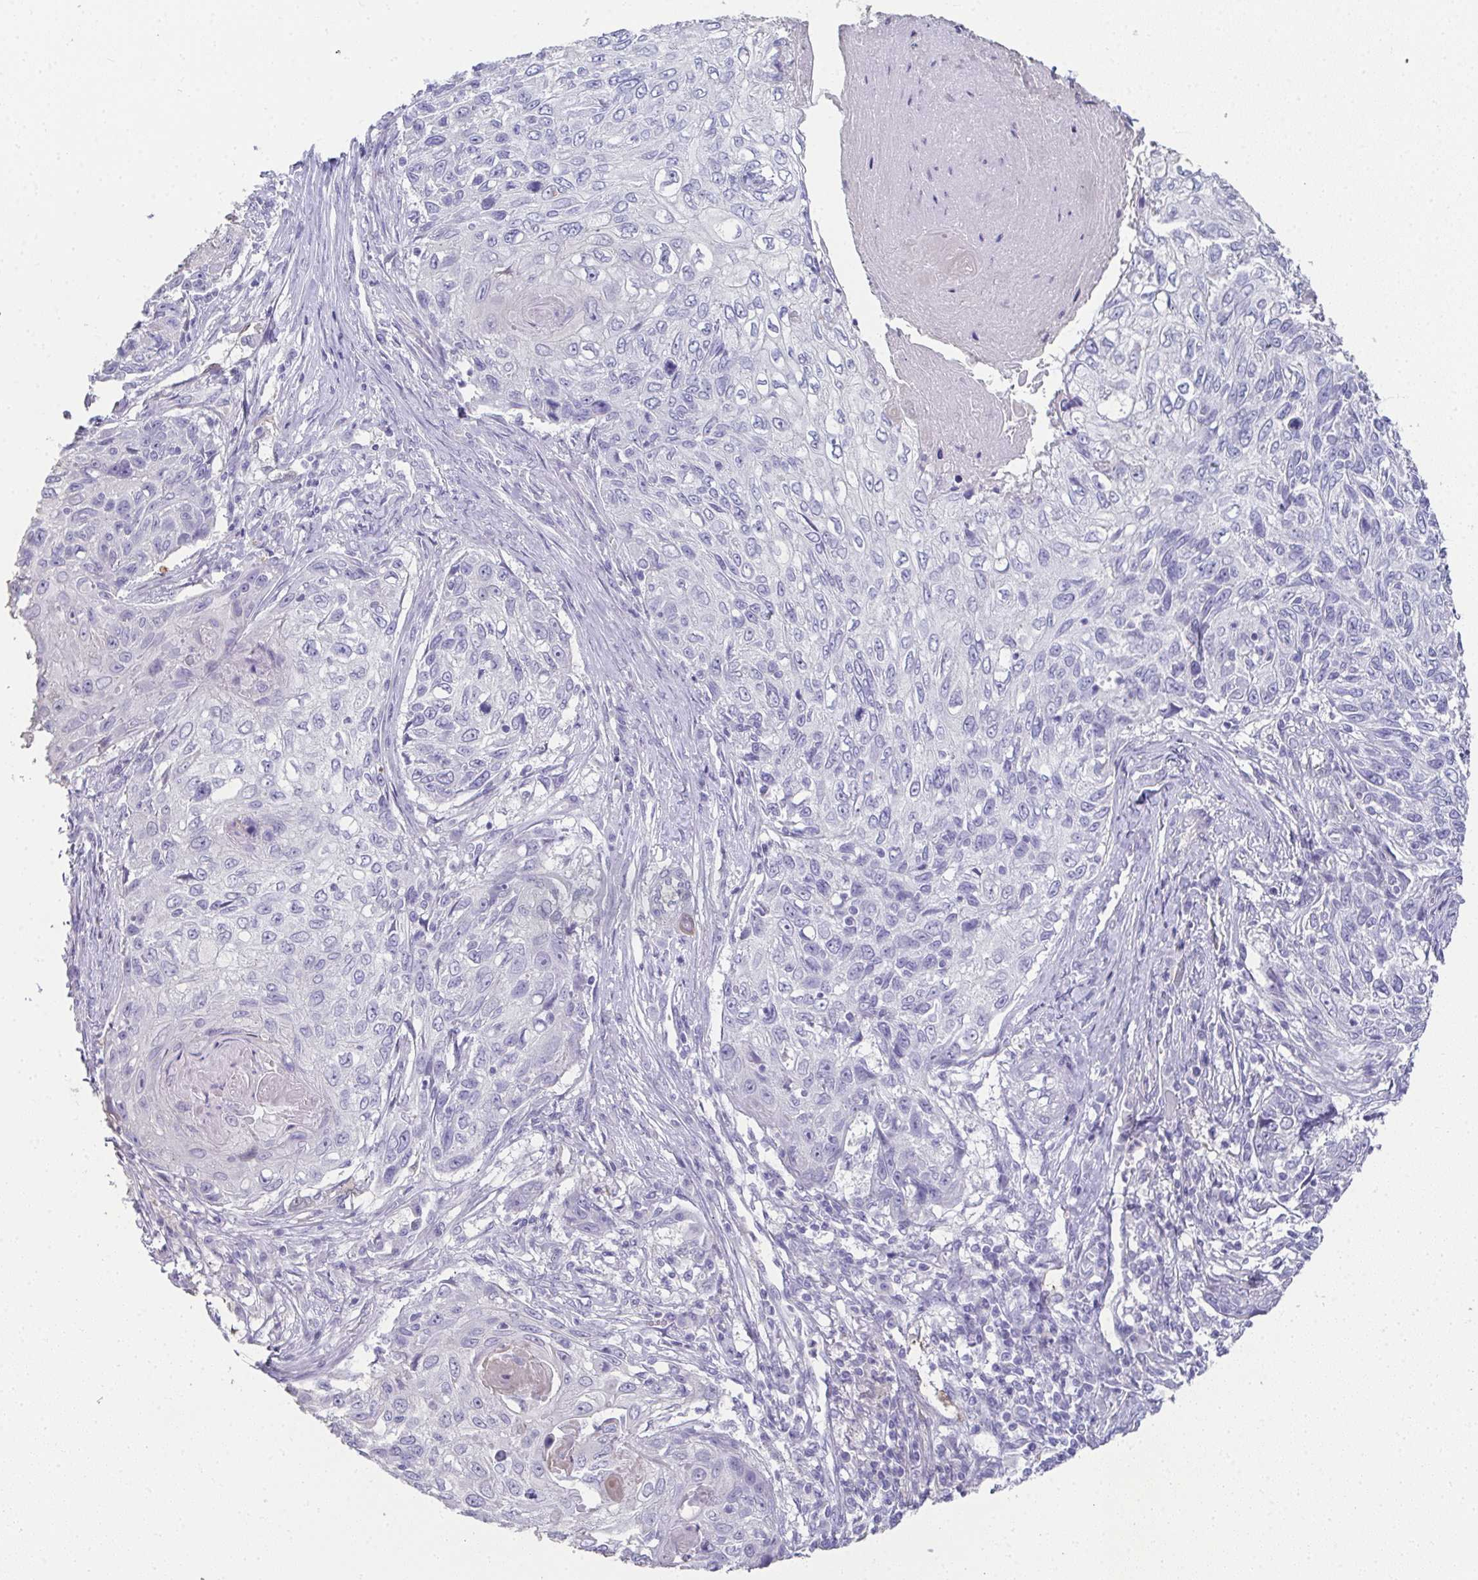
{"staining": {"intensity": "negative", "quantity": "none", "location": "none"}, "tissue": "skin cancer", "cell_type": "Tumor cells", "image_type": "cancer", "snomed": [{"axis": "morphology", "description": "Squamous cell carcinoma, NOS"}, {"axis": "topography", "description": "Skin"}], "caption": "The image demonstrates no significant expression in tumor cells of skin cancer (squamous cell carcinoma). (DAB (3,3'-diaminobenzidine) IHC with hematoxylin counter stain).", "gene": "RBP1", "patient": {"sex": "male", "age": 92}}